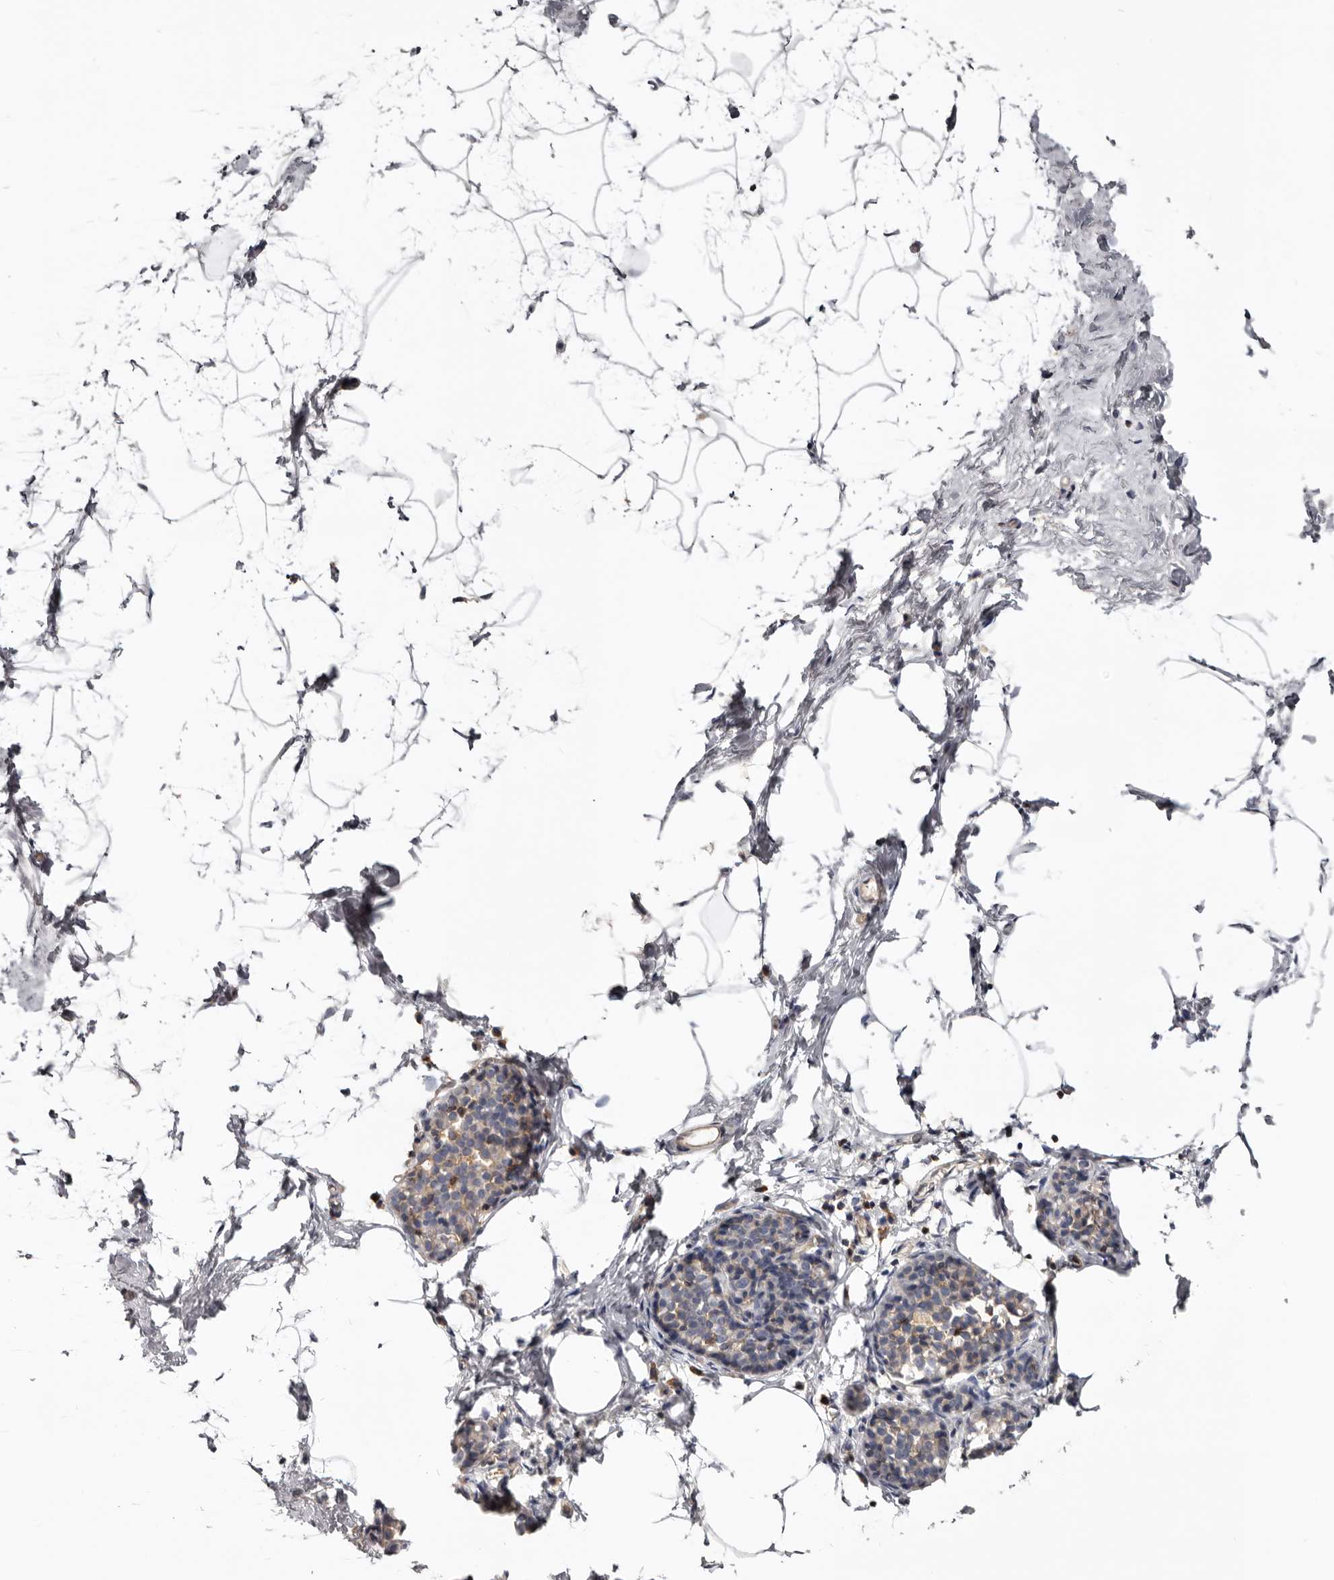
{"staining": {"intensity": "negative", "quantity": "none", "location": "none"}, "tissue": "breast", "cell_type": "Adipocytes", "image_type": "normal", "snomed": [{"axis": "morphology", "description": "Normal tissue, NOS"}, {"axis": "morphology", "description": "Lobular carcinoma"}, {"axis": "topography", "description": "Breast"}], "caption": "Adipocytes are negative for protein expression in normal human breast. (DAB (3,3'-diaminobenzidine) IHC, high magnification).", "gene": "CBL", "patient": {"sex": "female", "age": 62}}